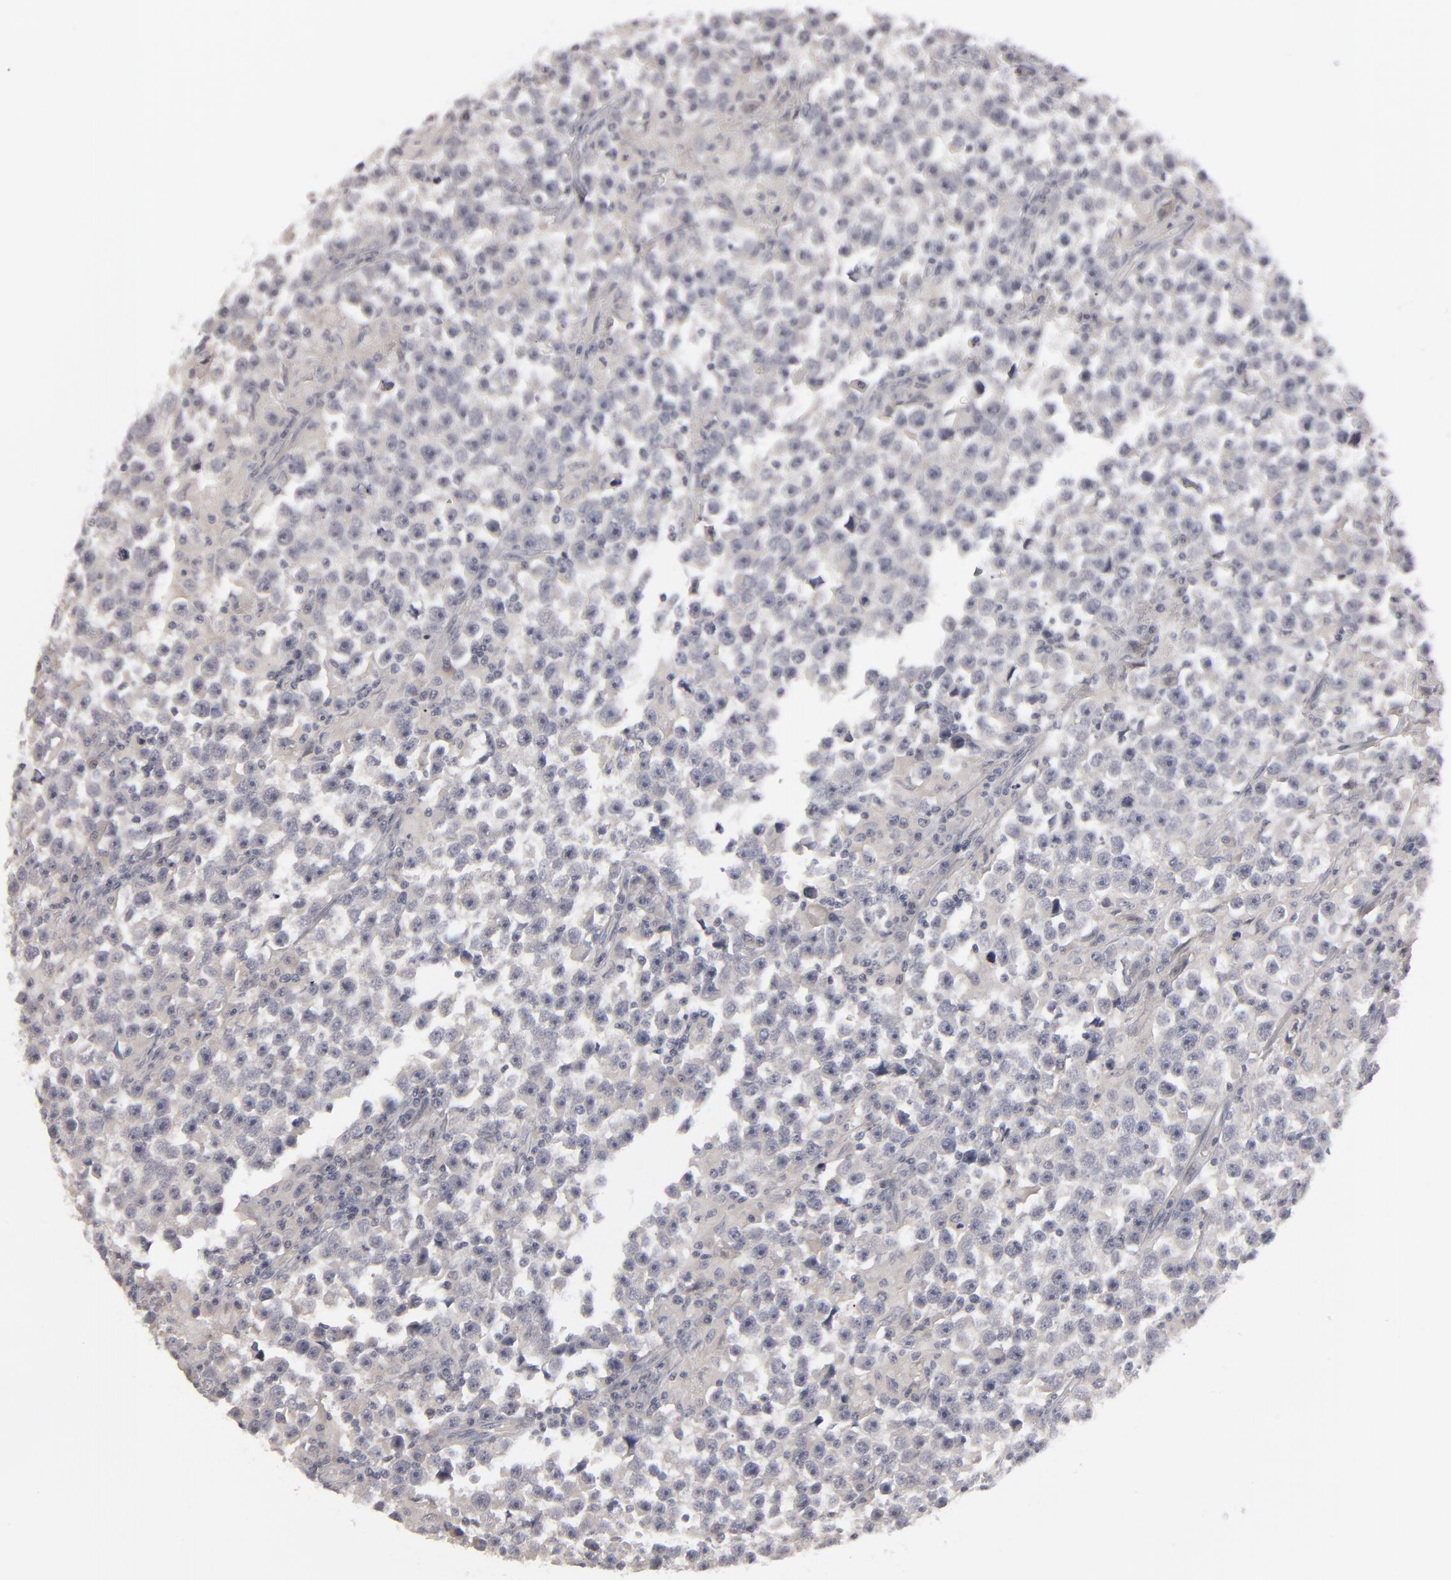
{"staining": {"intensity": "negative", "quantity": "none", "location": "none"}, "tissue": "testis cancer", "cell_type": "Tumor cells", "image_type": "cancer", "snomed": [{"axis": "morphology", "description": "Seminoma, NOS"}, {"axis": "topography", "description": "Testis"}], "caption": "This image is of testis cancer (seminoma) stained with immunohistochemistry (IHC) to label a protein in brown with the nuclei are counter-stained blue. There is no expression in tumor cells.", "gene": "KIAA1210", "patient": {"sex": "male", "age": 33}}